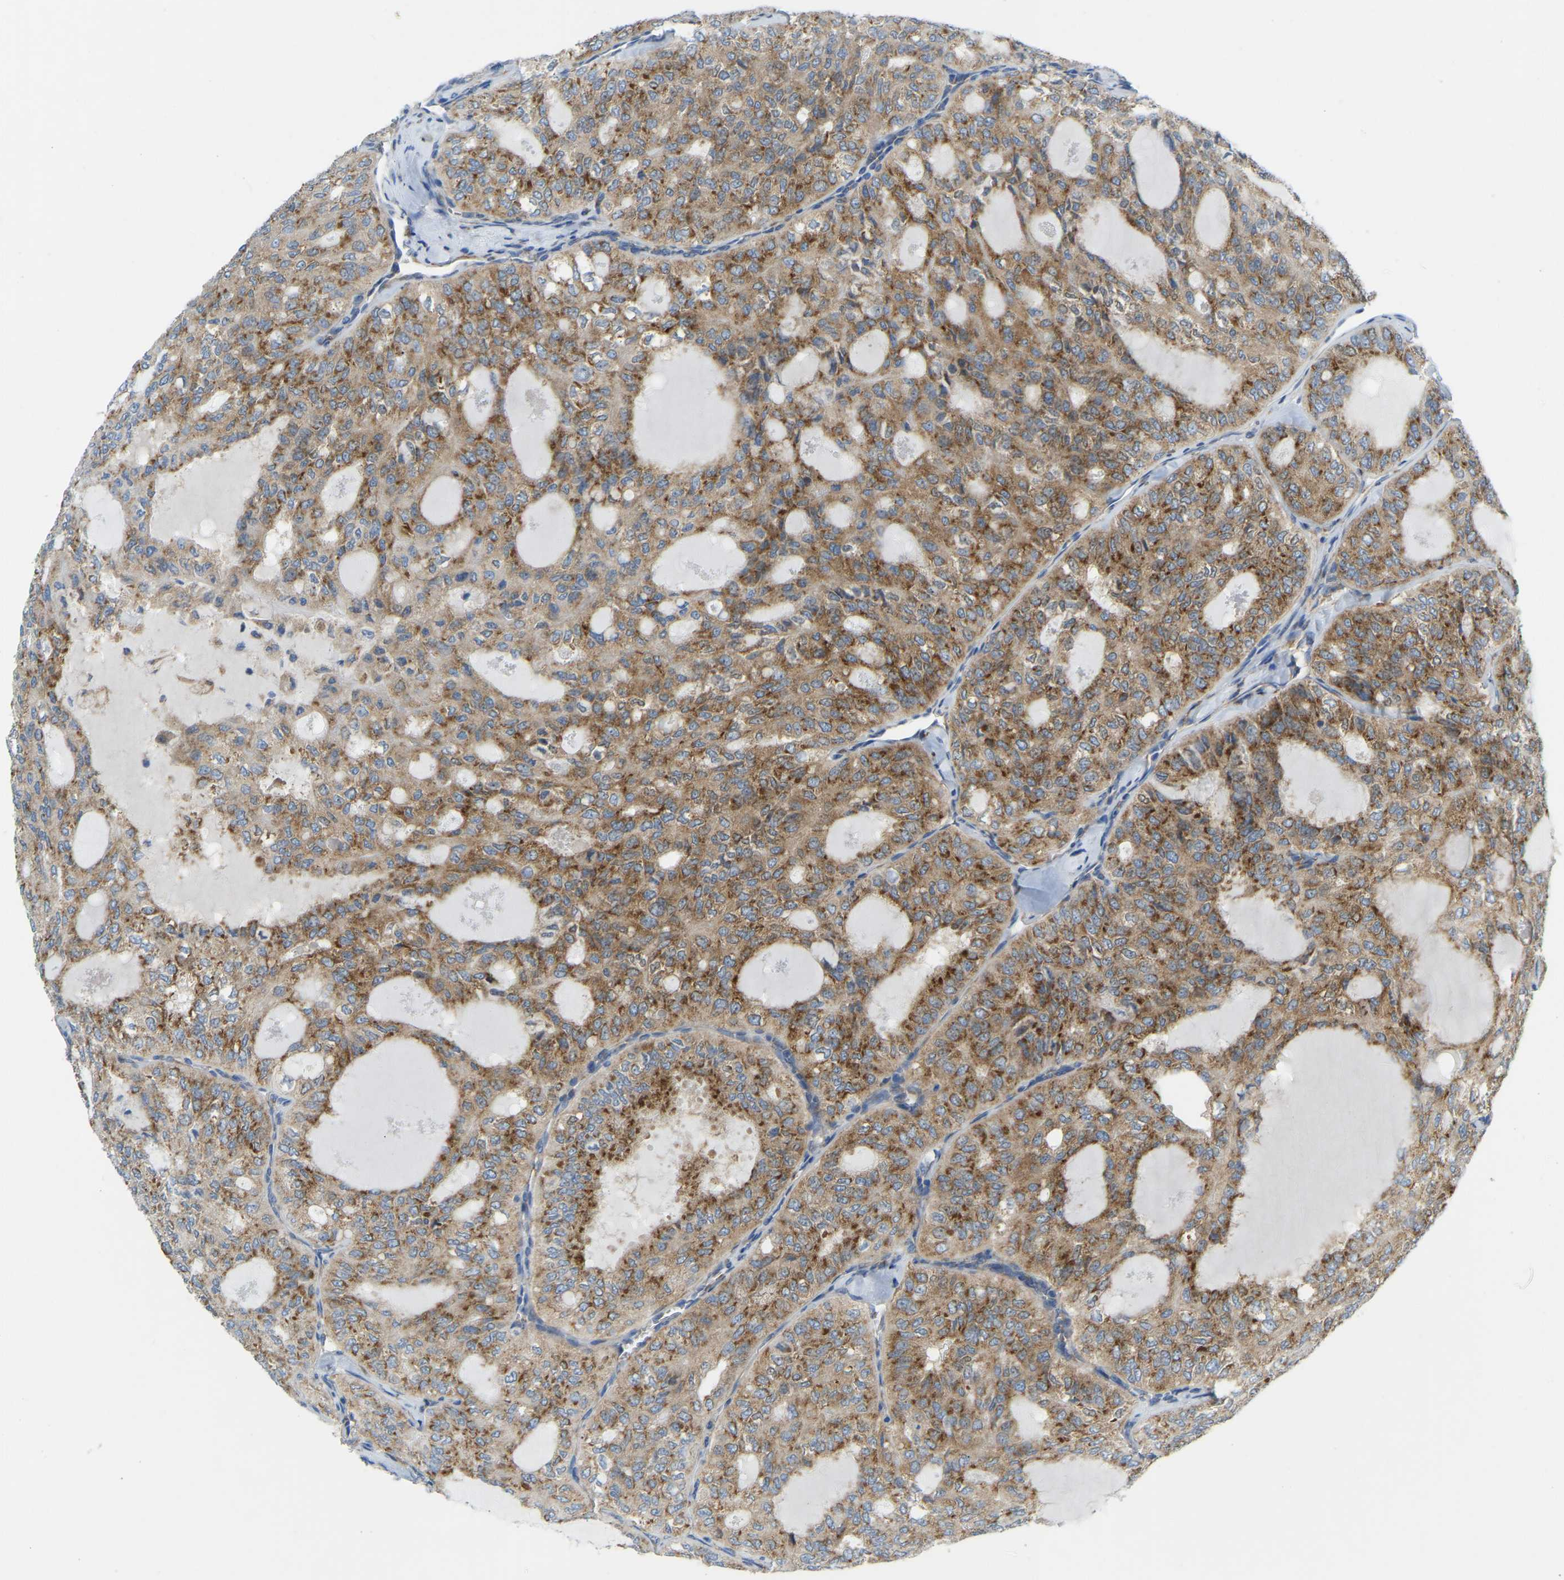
{"staining": {"intensity": "moderate", "quantity": ">75%", "location": "cytoplasmic/membranous"}, "tissue": "thyroid cancer", "cell_type": "Tumor cells", "image_type": "cancer", "snomed": [{"axis": "morphology", "description": "Follicular adenoma carcinoma, NOS"}, {"axis": "topography", "description": "Thyroid gland"}], "caption": "A brown stain shows moderate cytoplasmic/membranous staining of a protein in thyroid follicular adenoma carcinoma tumor cells.", "gene": "SND1", "patient": {"sex": "male", "age": 75}}